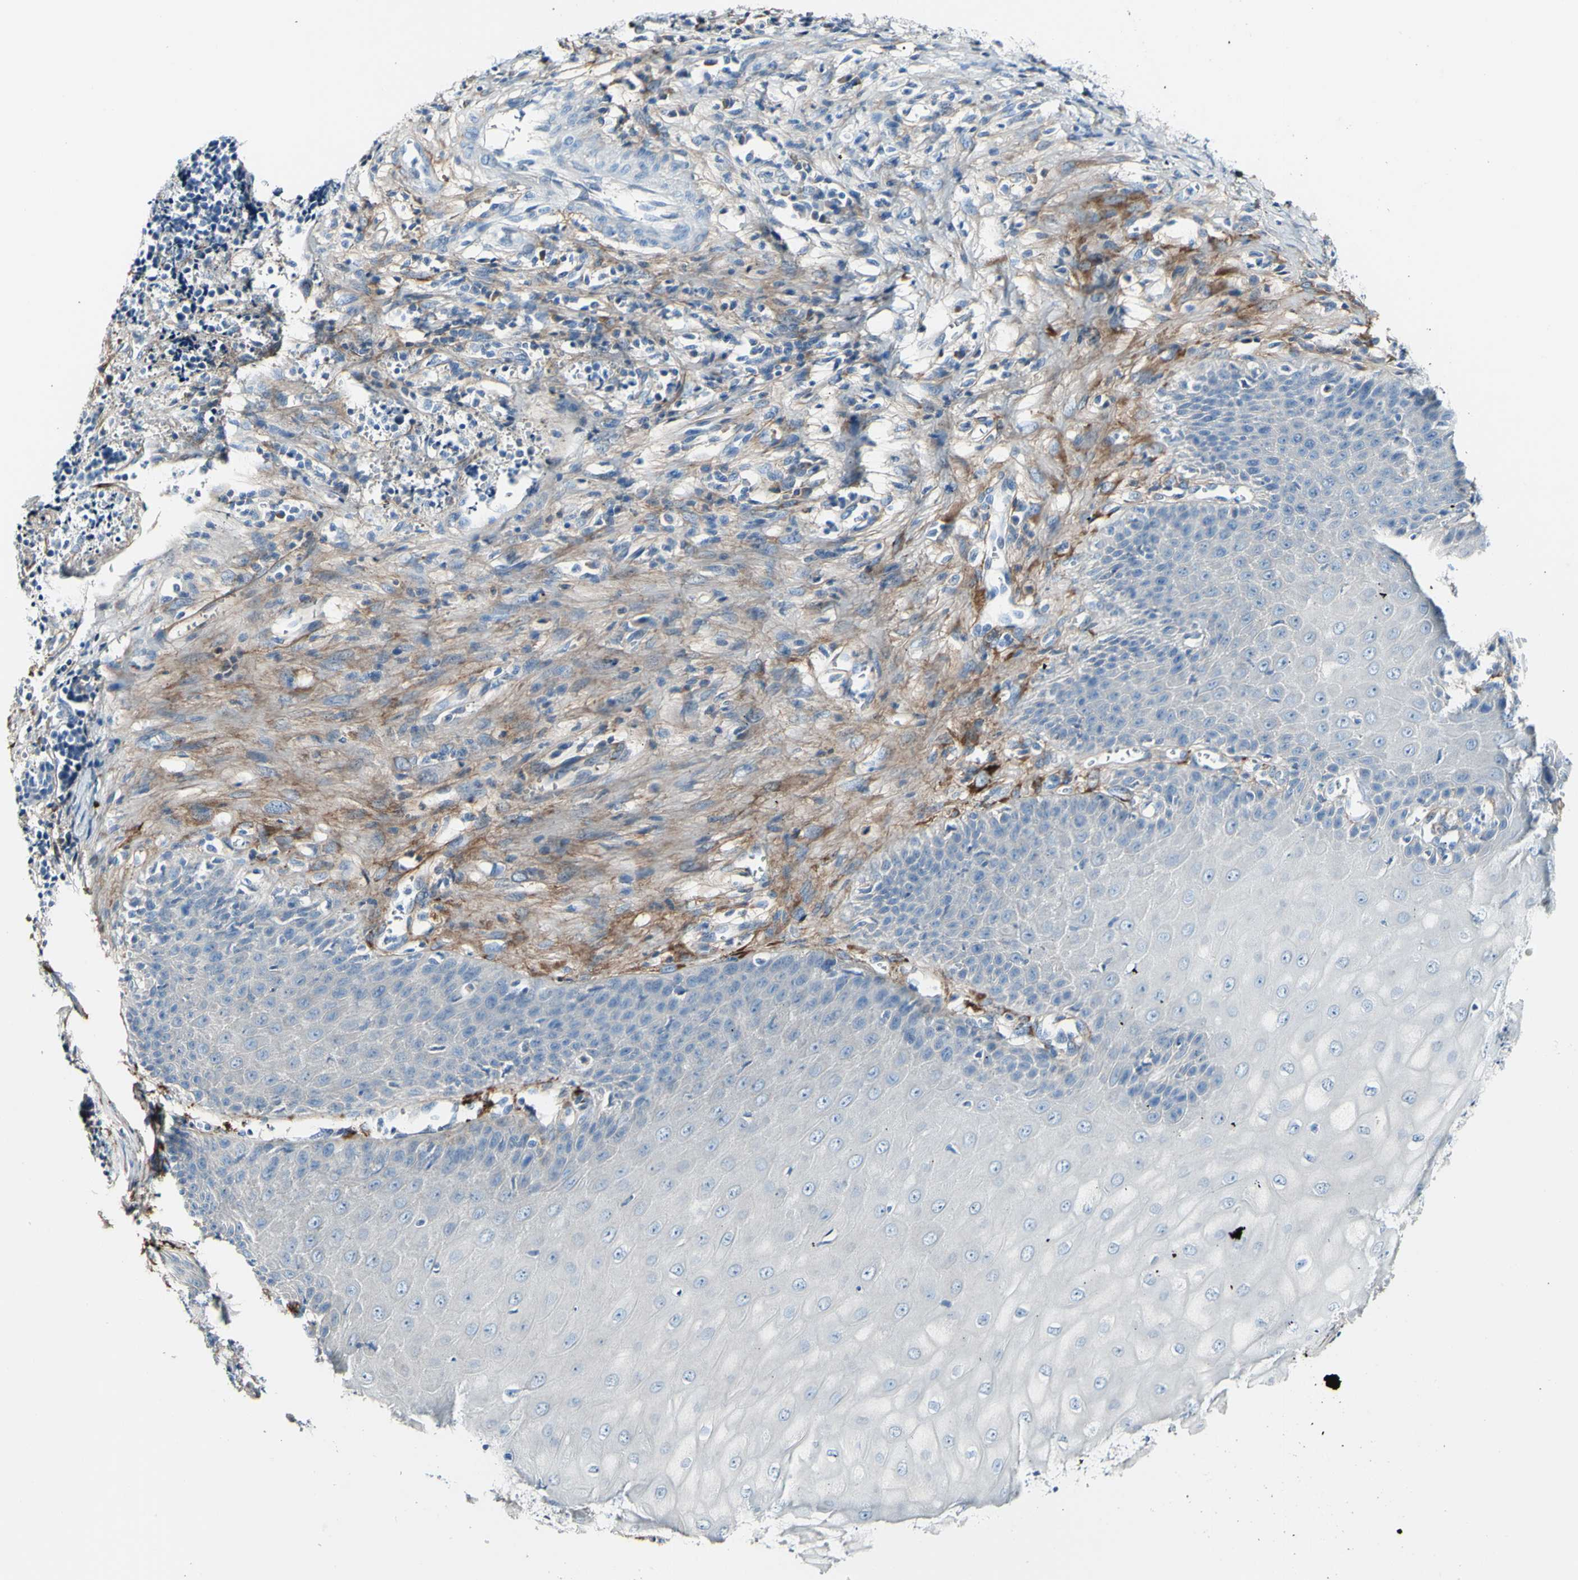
{"staining": {"intensity": "negative", "quantity": "none", "location": "none"}, "tissue": "cervical cancer", "cell_type": "Tumor cells", "image_type": "cancer", "snomed": [{"axis": "morphology", "description": "Squamous cell carcinoma, NOS"}, {"axis": "topography", "description": "Cervix"}], "caption": "A histopathology image of human cervical cancer (squamous cell carcinoma) is negative for staining in tumor cells. The staining was performed using DAB to visualize the protein expression in brown, while the nuclei were stained in blue with hematoxylin (Magnification: 20x).", "gene": "COL6A3", "patient": {"sex": "female", "age": 35}}